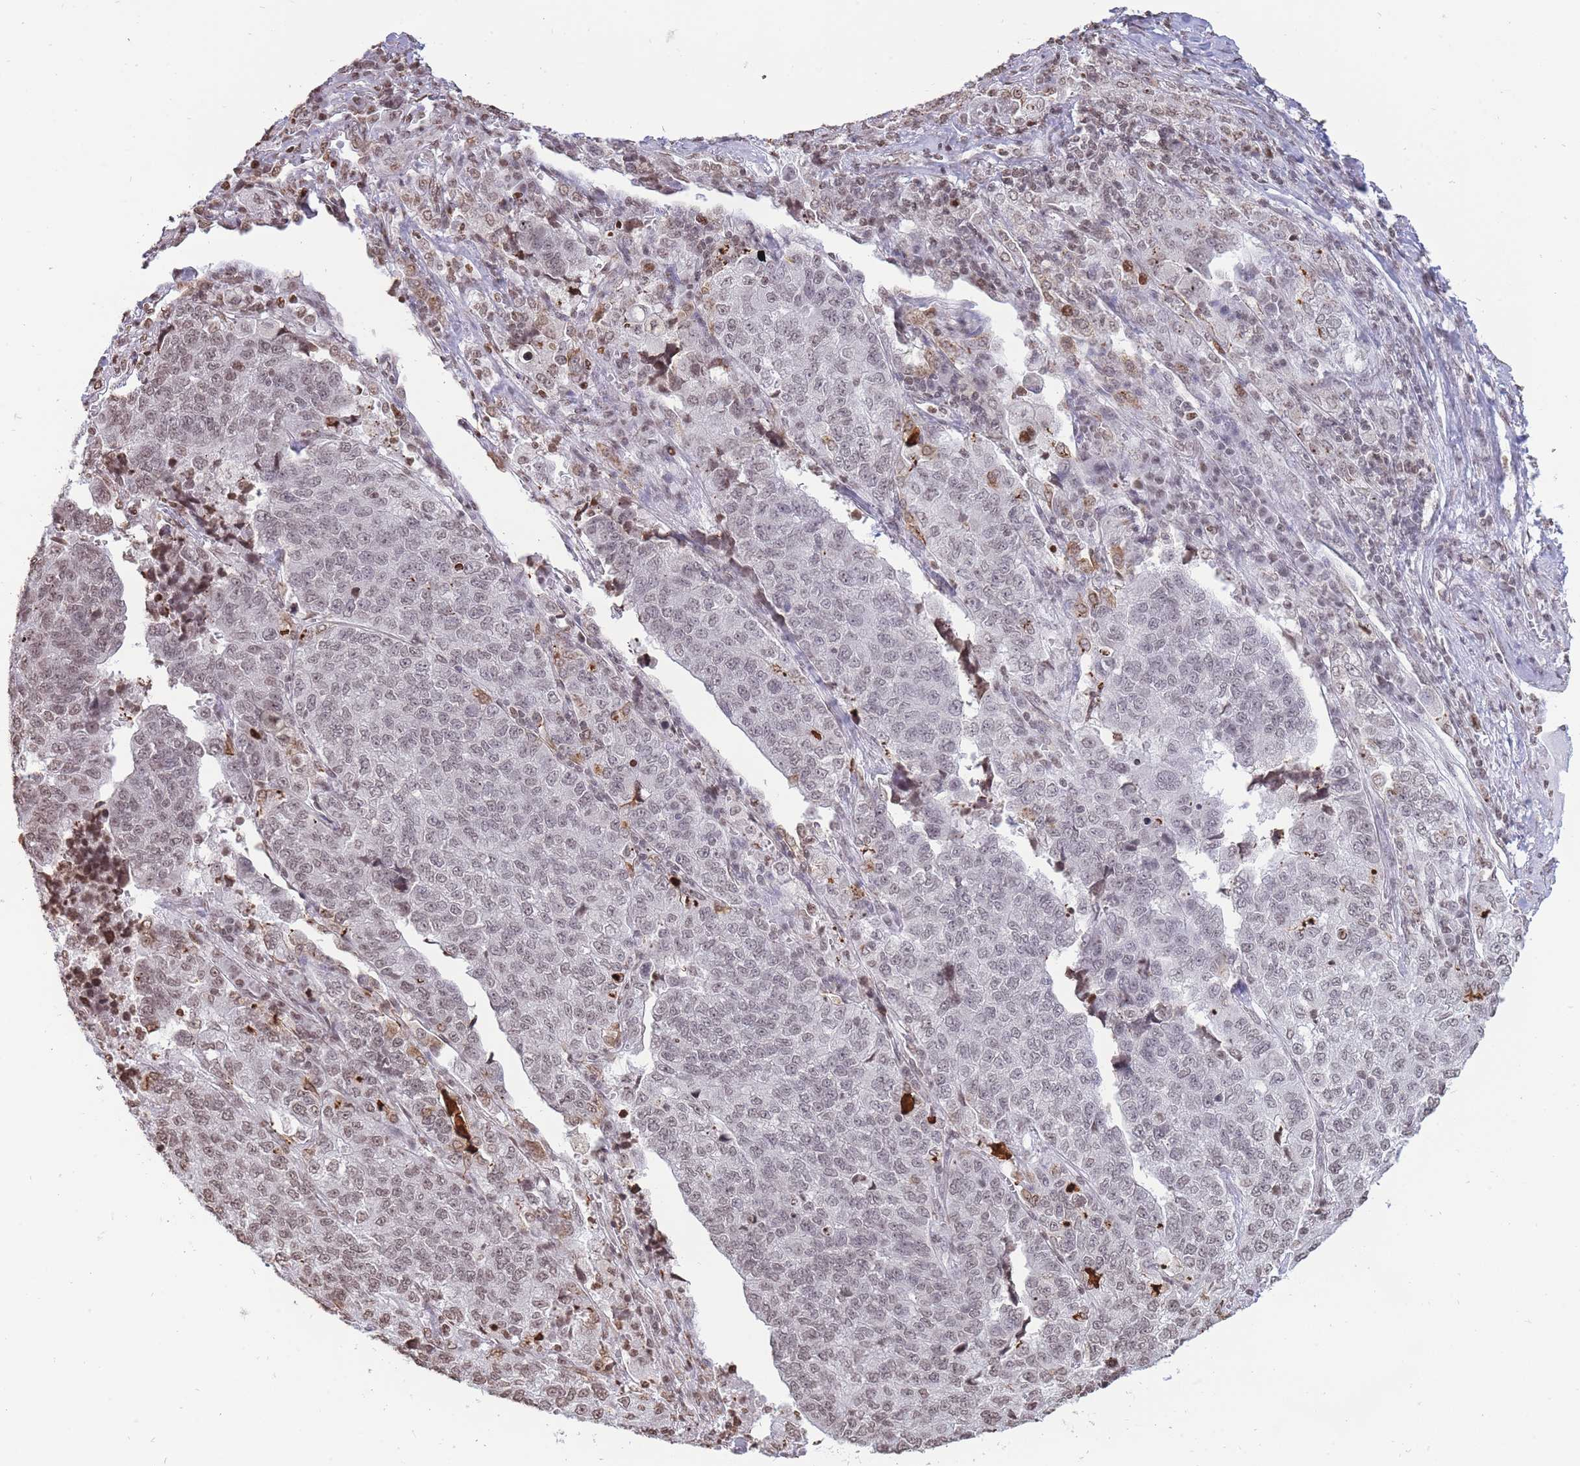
{"staining": {"intensity": "weak", "quantity": "<25%", "location": "nuclear"}, "tissue": "lung cancer", "cell_type": "Tumor cells", "image_type": "cancer", "snomed": [{"axis": "morphology", "description": "Adenocarcinoma, NOS"}, {"axis": "topography", "description": "Lung"}], "caption": "The image shows no significant expression in tumor cells of lung adenocarcinoma.", "gene": "SHISAL1", "patient": {"sex": "male", "age": 49}}